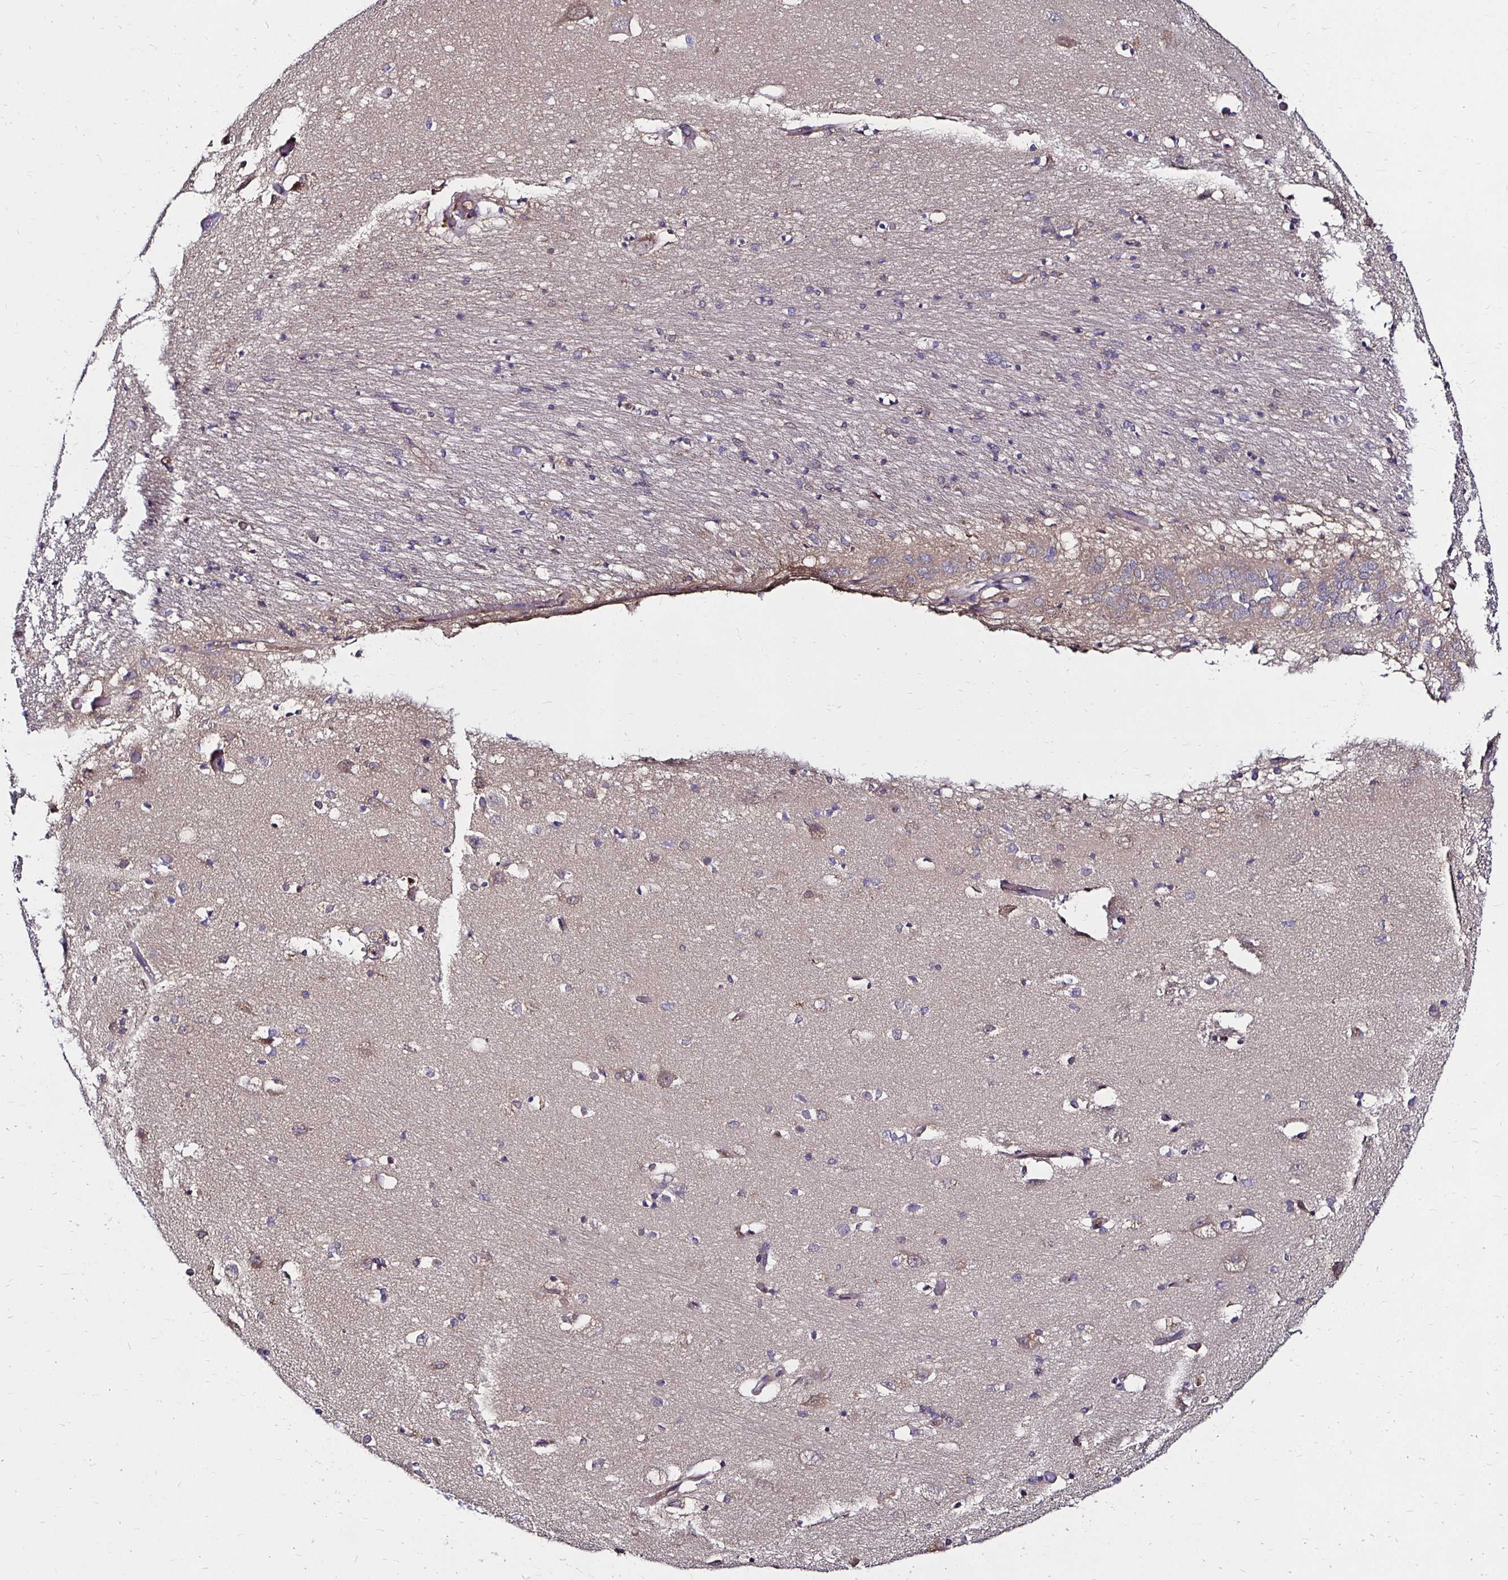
{"staining": {"intensity": "weak", "quantity": "<25%", "location": "cytoplasmic/membranous"}, "tissue": "caudate", "cell_type": "Glial cells", "image_type": "normal", "snomed": [{"axis": "morphology", "description": "Normal tissue, NOS"}, {"axis": "topography", "description": "Lateral ventricle wall"}, {"axis": "topography", "description": "Hippocampus"}], "caption": "Immunohistochemistry (IHC) micrograph of unremarkable caudate stained for a protein (brown), which displays no positivity in glial cells.", "gene": "TXN", "patient": {"sex": "female", "age": 63}}